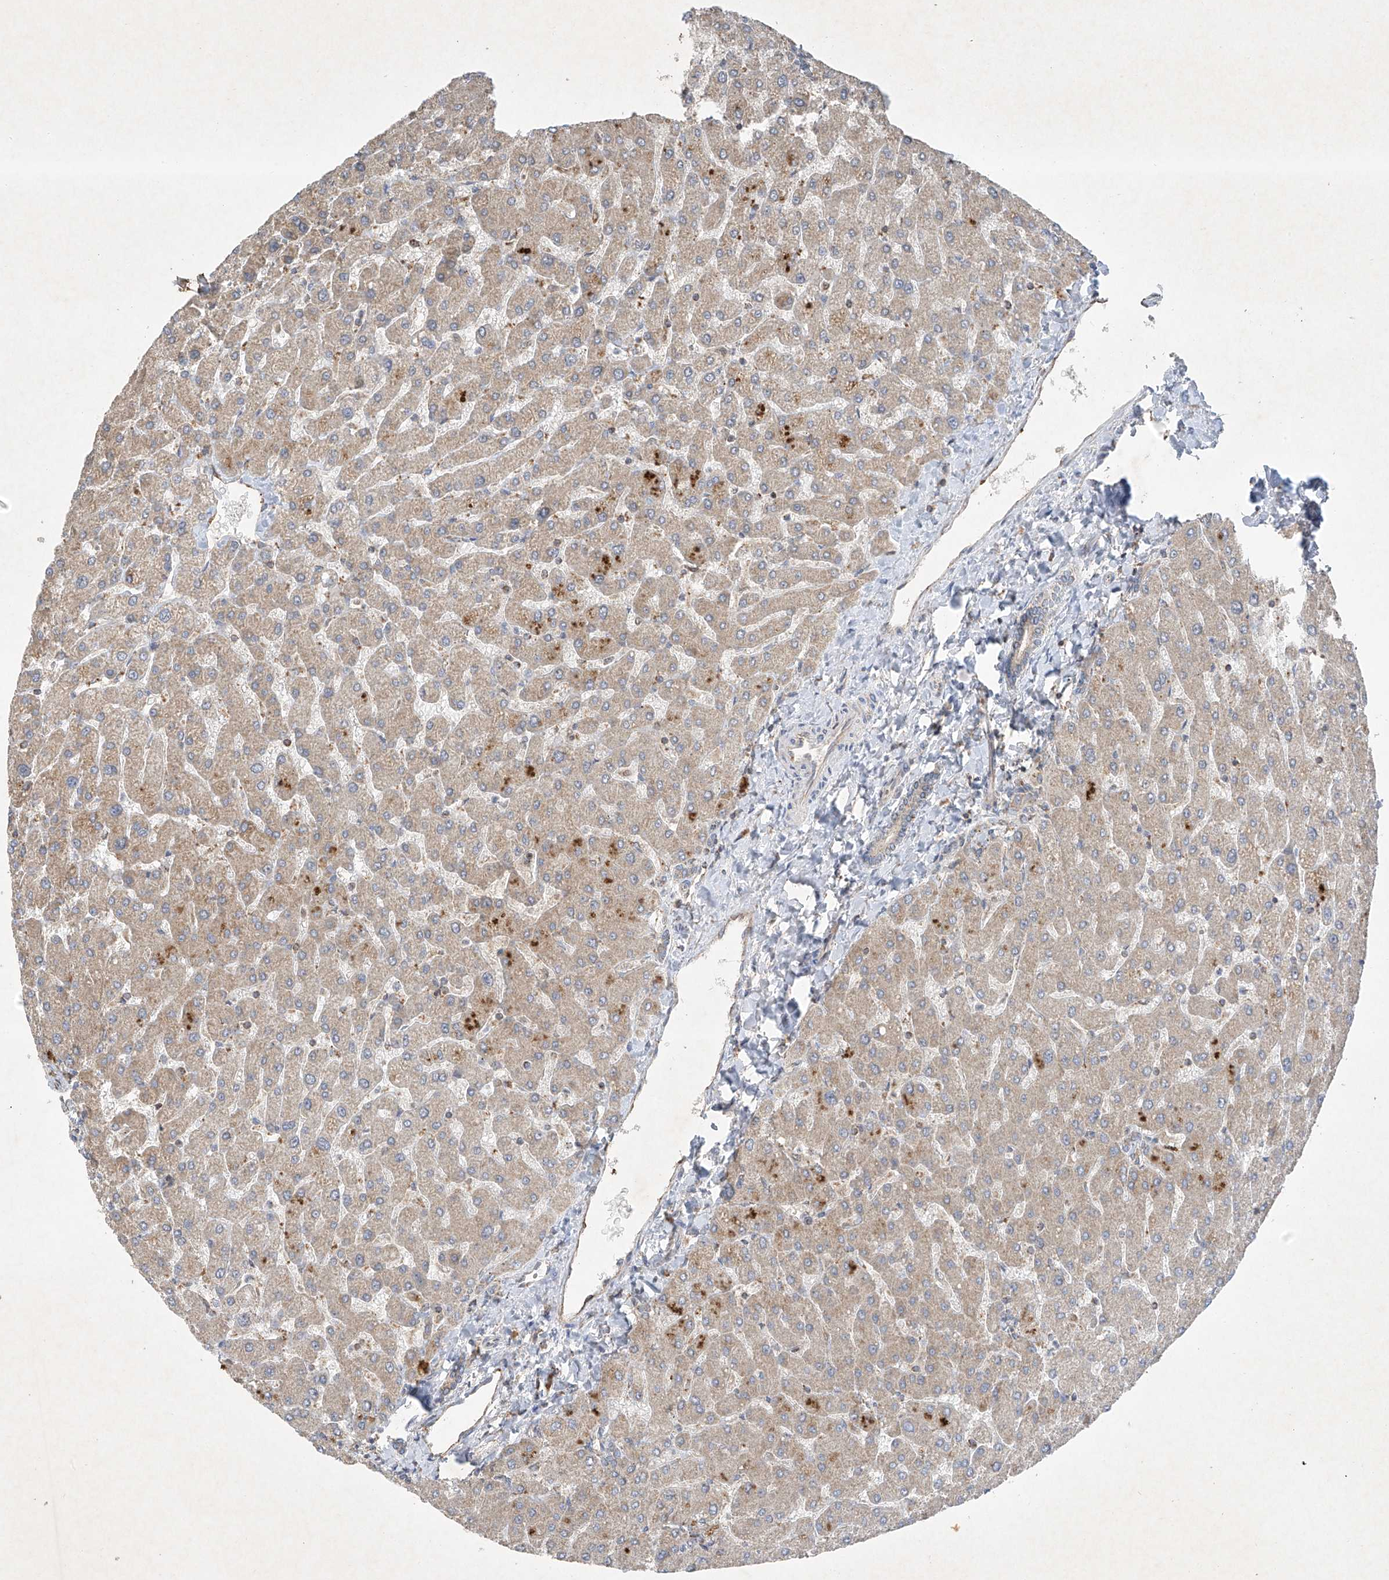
{"staining": {"intensity": "weak", "quantity": "<25%", "location": "cytoplasmic/membranous"}, "tissue": "liver", "cell_type": "Cholangiocytes", "image_type": "normal", "snomed": [{"axis": "morphology", "description": "Normal tissue, NOS"}, {"axis": "topography", "description": "Liver"}], "caption": "The immunohistochemistry (IHC) photomicrograph has no significant expression in cholangiocytes of liver.", "gene": "UQCC1", "patient": {"sex": "male", "age": 55}}